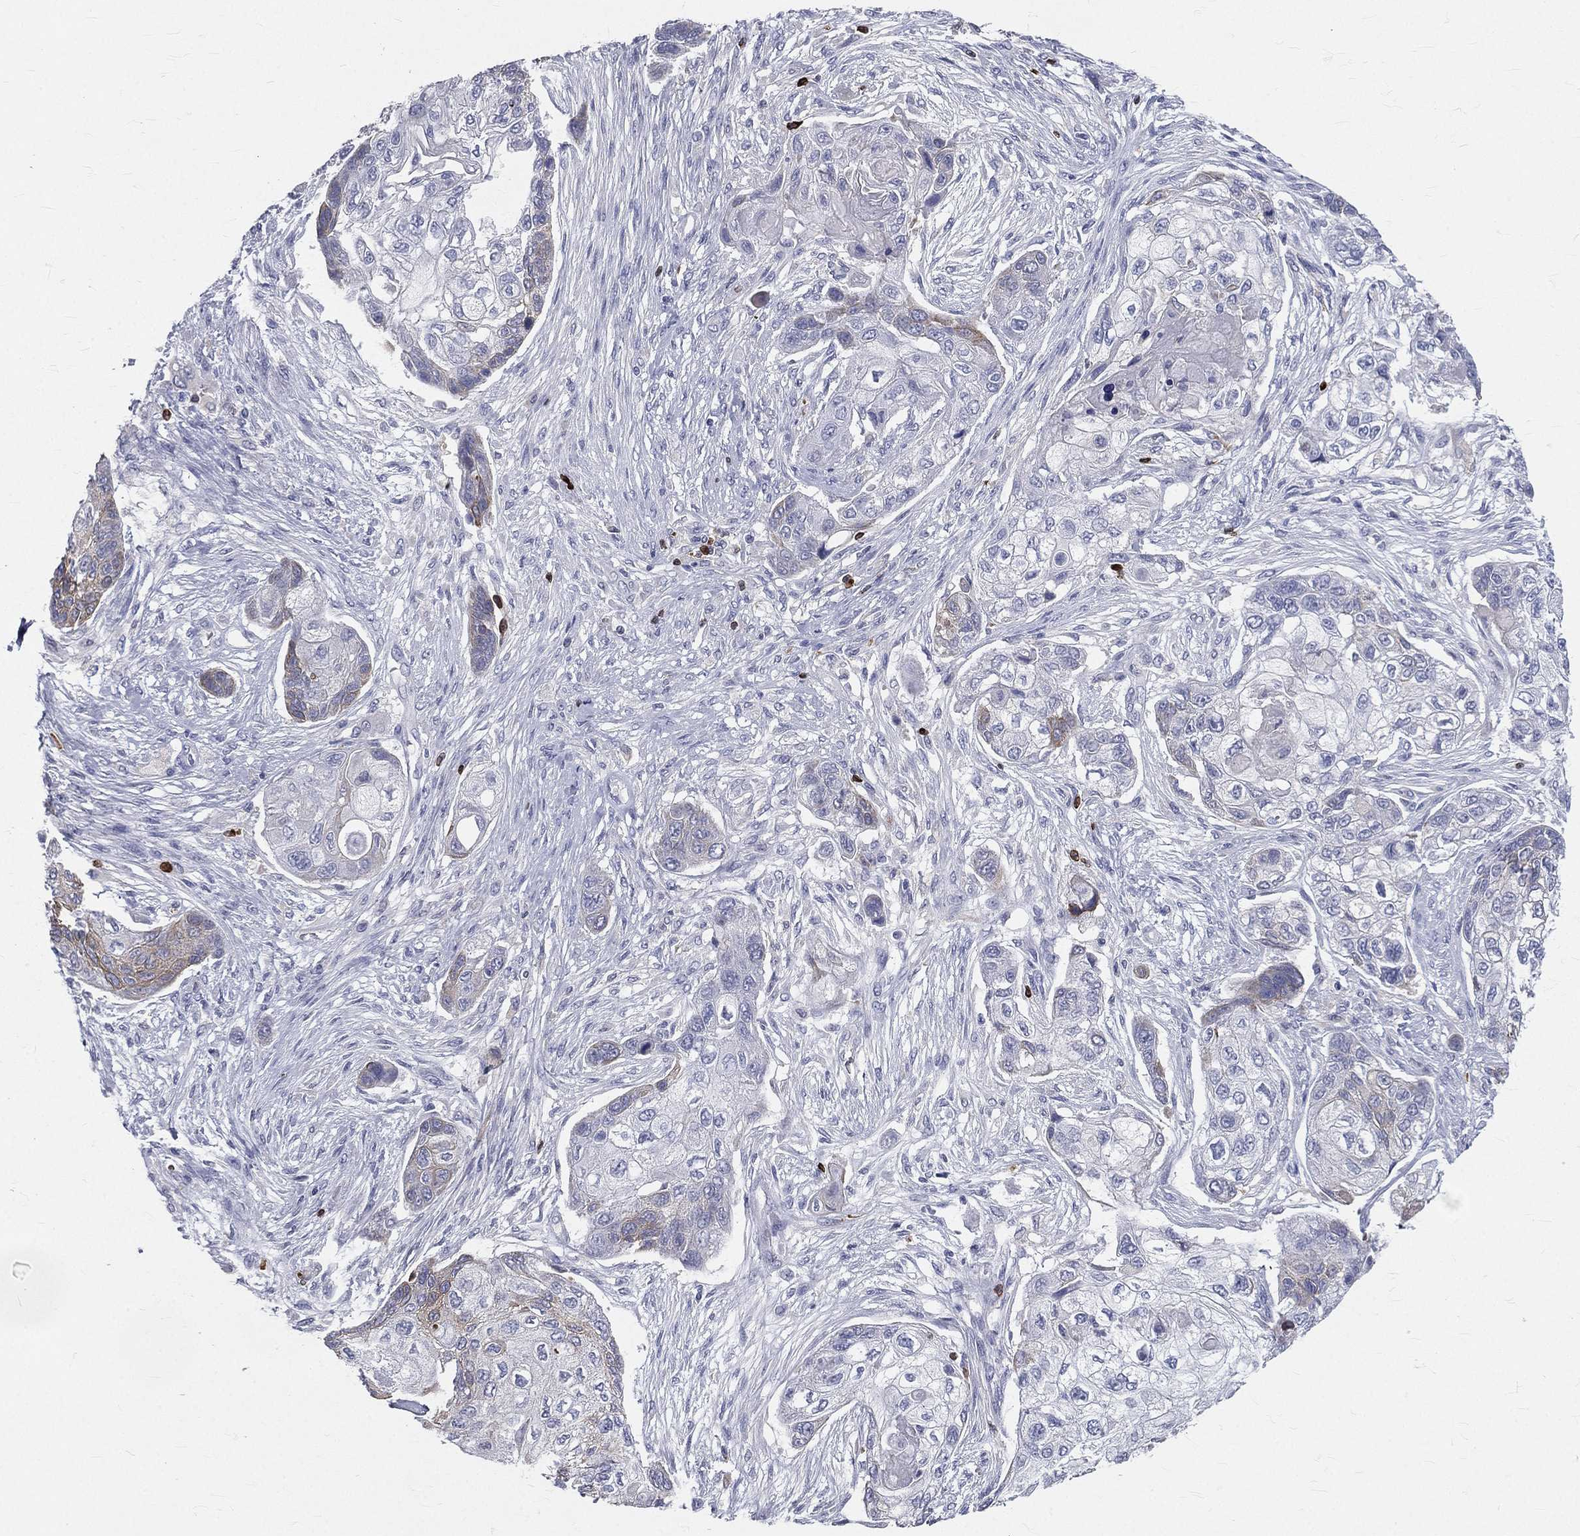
{"staining": {"intensity": "negative", "quantity": "none", "location": "none"}, "tissue": "lung cancer", "cell_type": "Tumor cells", "image_type": "cancer", "snomed": [{"axis": "morphology", "description": "Squamous cell carcinoma, NOS"}, {"axis": "topography", "description": "Lung"}], "caption": "An immunohistochemistry (IHC) photomicrograph of lung cancer (squamous cell carcinoma) is shown. There is no staining in tumor cells of lung cancer (squamous cell carcinoma). The staining is performed using DAB (3,3'-diaminobenzidine) brown chromogen with nuclei counter-stained in using hematoxylin.", "gene": "CTSW", "patient": {"sex": "male", "age": 69}}